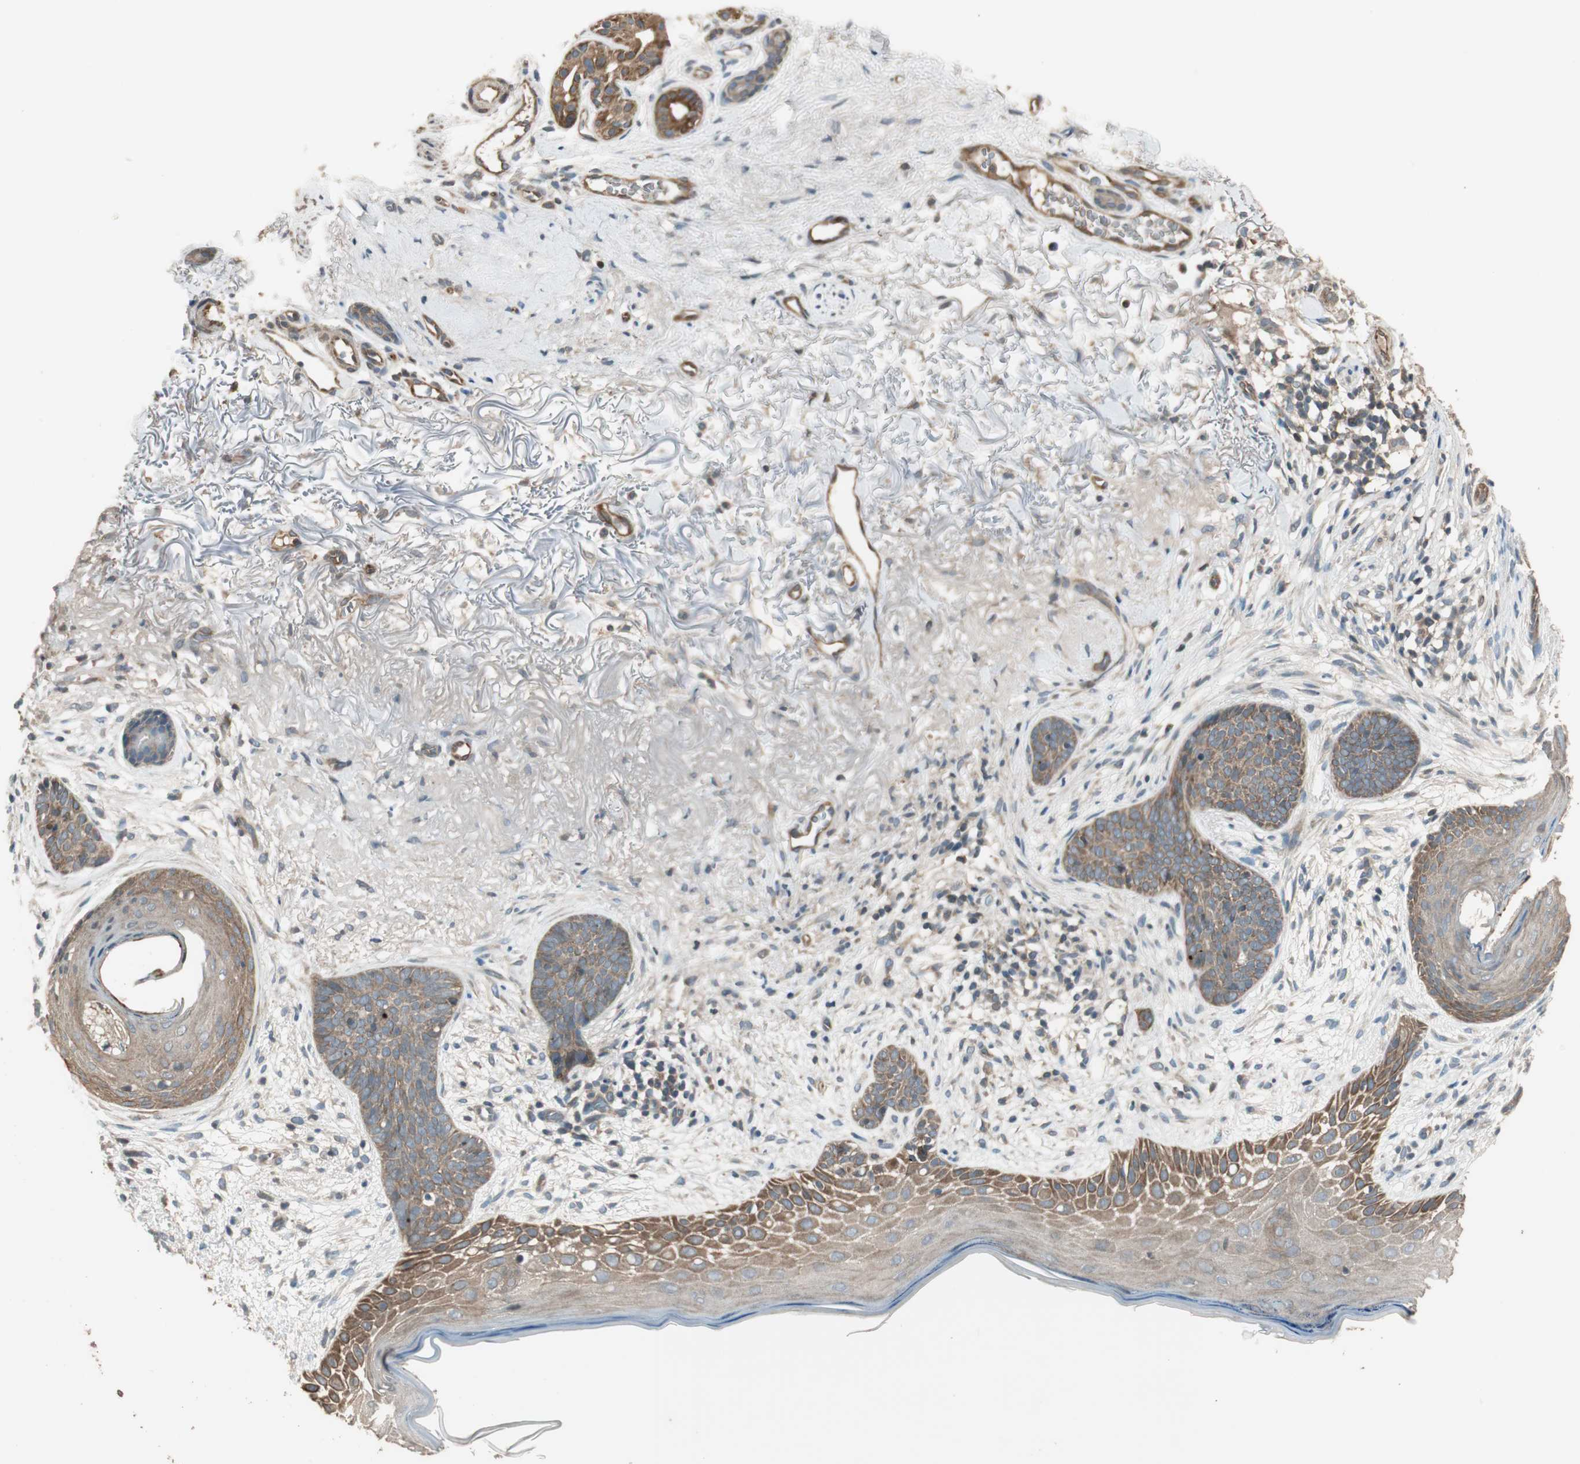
{"staining": {"intensity": "weak", "quantity": ">75%", "location": "cytoplasmic/membranous"}, "tissue": "skin cancer", "cell_type": "Tumor cells", "image_type": "cancer", "snomed": [{"axis": "morphology", "description": "Normal tissue, NOS"}, {"axis": "morphology", "description": "Basal cell carcinoma"}, {"axis": "topography", "description": "Skin"}], "caption": "Immunohistochemistry (IHC) of skin cancer shows low levels of weak cytoplasmic/membranous staining in about >75% of tumor cells. Immunohistochemistry stains the protein of interest in brown and the nuclei are stained blue.", "gene": "PFDN5", "patient": {"sex": "female", "age": 70}}